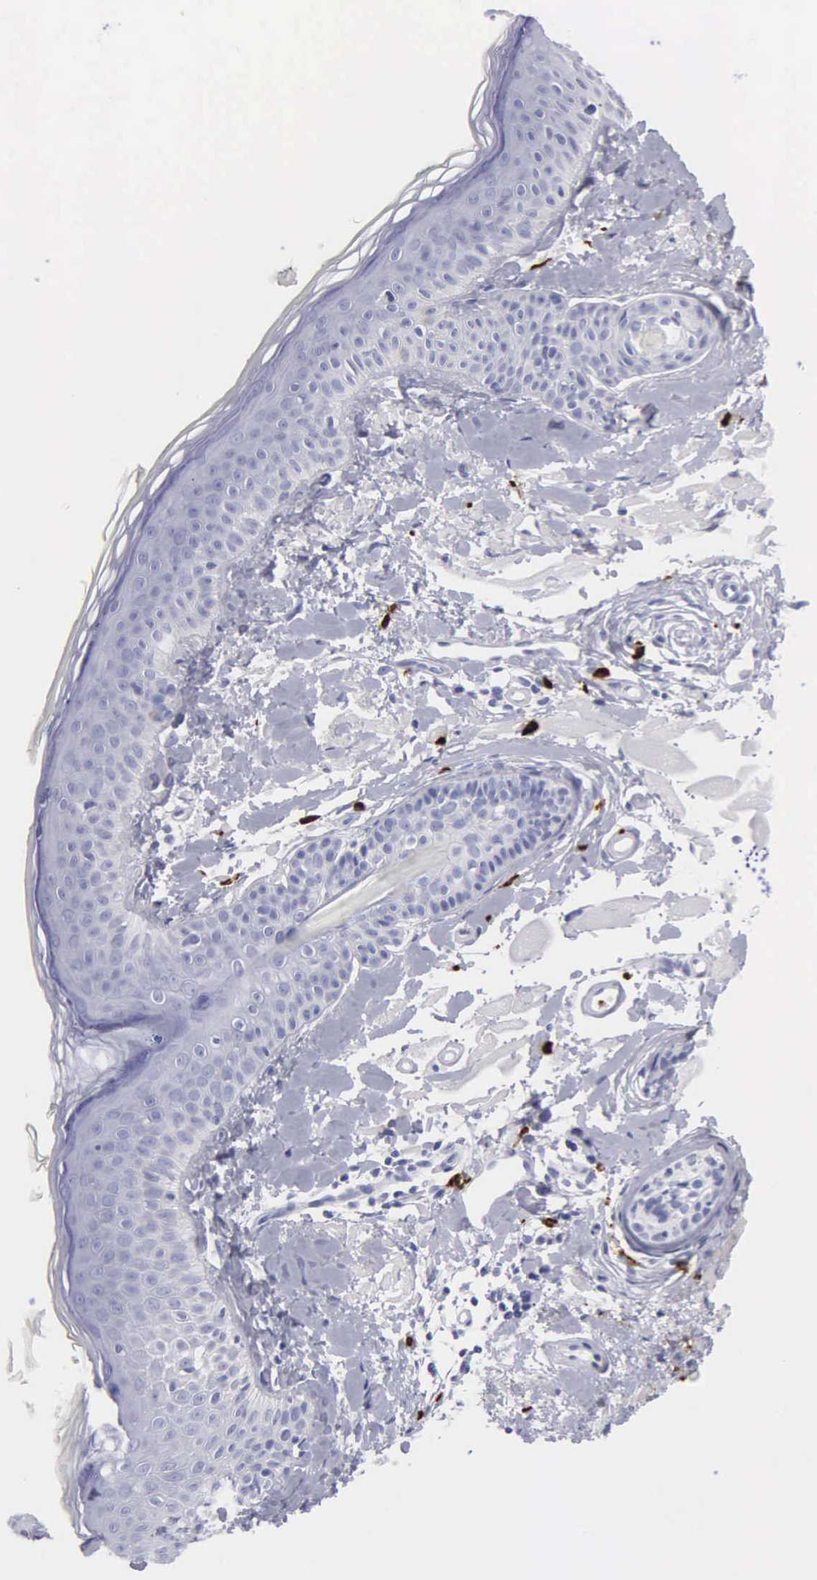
{"staining": {"intensity": "negative", "quantity": "none", "location": "none"}, "tissue": "skin", "cell_type": "Fibroblasts", "image_type": "normal", "snomed": [{"axis": "morphology", "description": "Normal tissue, NOS"}, {"axis": "topography", "description": "Skin"}], "caption": "This micrograph is of benign skin stained with immunohistochemistry (IHC) to label a protein in brown with the nuclei are counter-stained blue. There is no staining in fibroblasts. Nuclei are stained in blue.", "gene": "CTSG", "patient": {"sex": "male", "age": 86}}